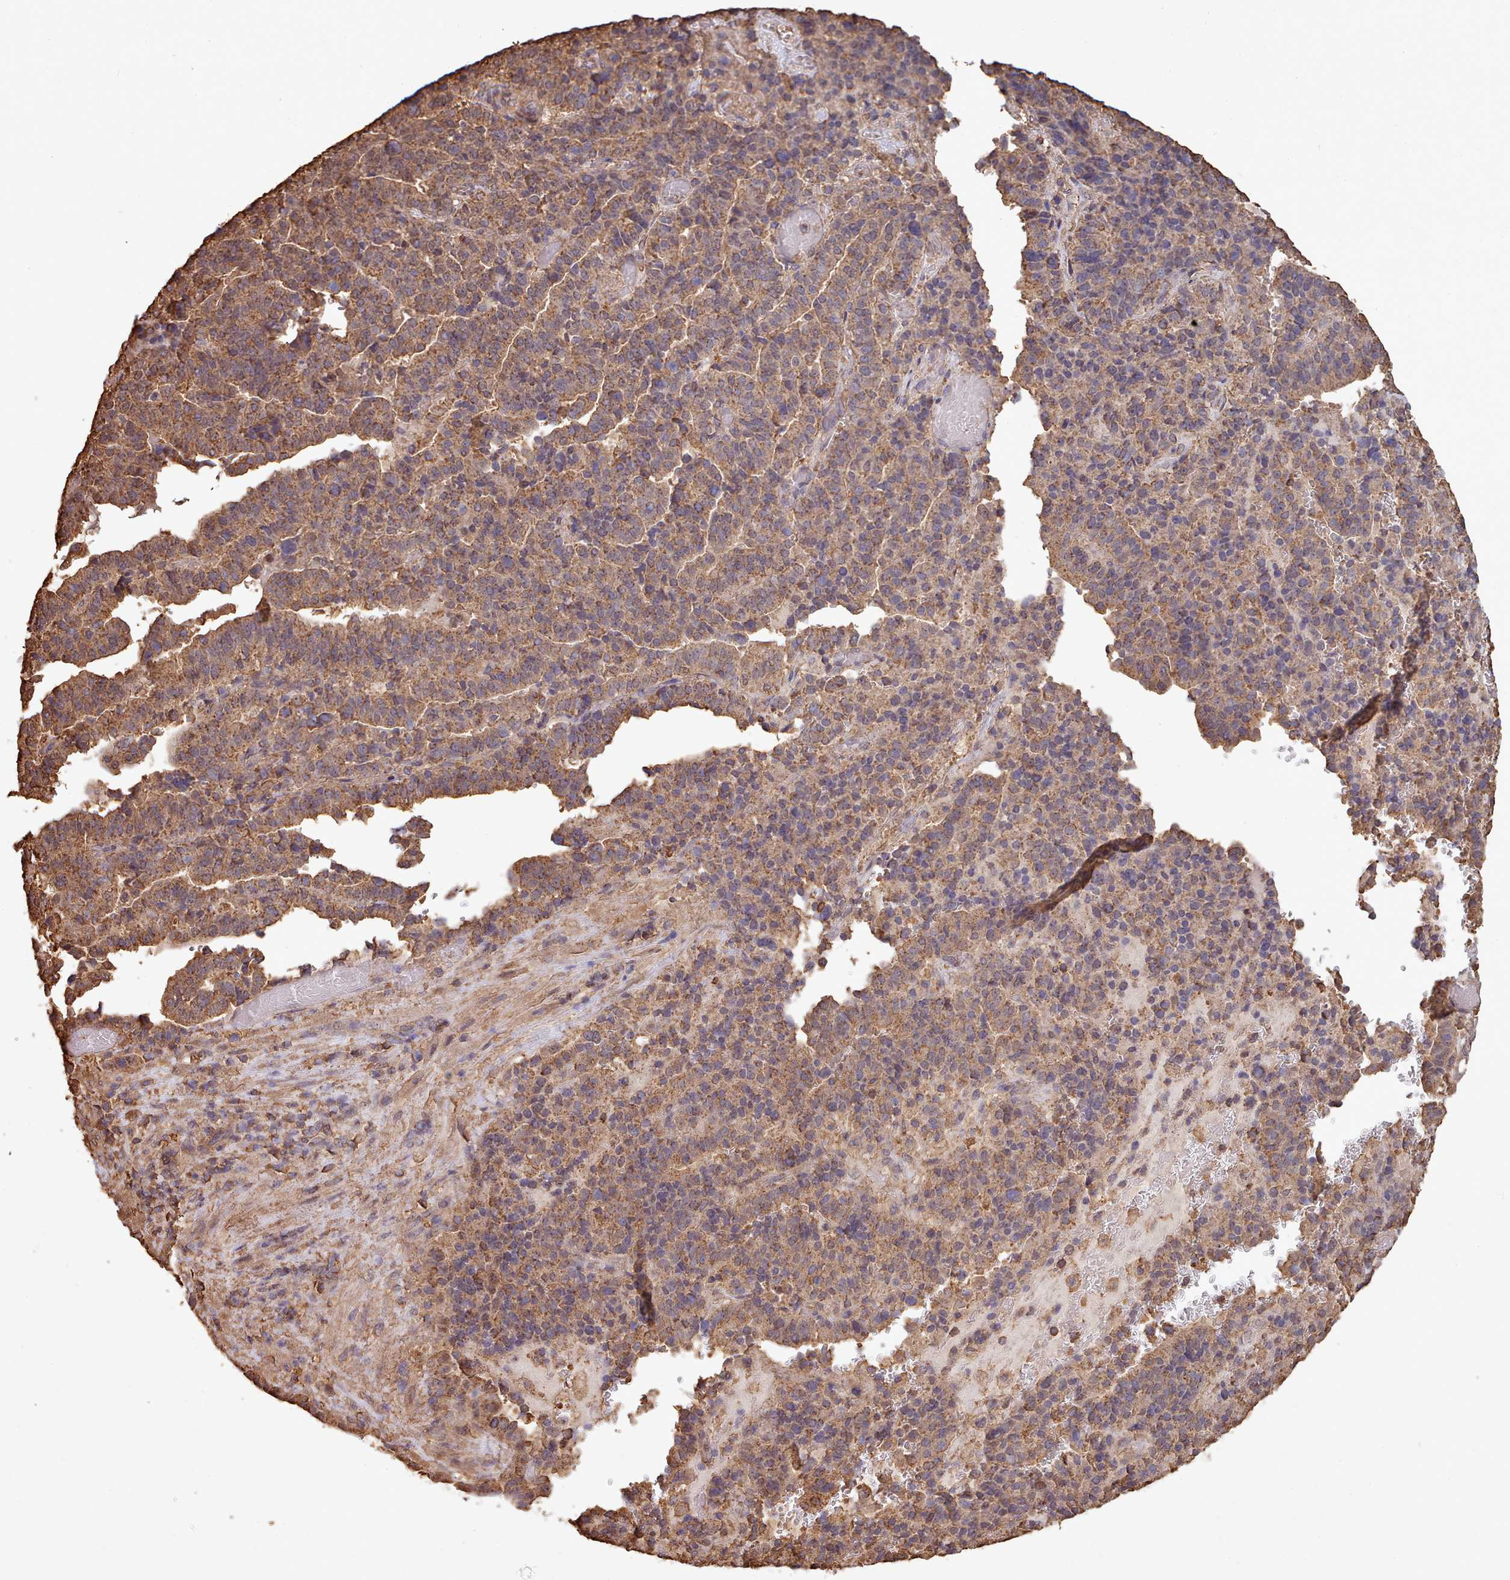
{"staining": {"intensity": "moderate", "quantity": ">75%", "location": "cytoplasmic/membranous"}, "tissue": "stomach cancer", "cell_type": "Tumor cells", "image_type": "cancer", "snomed": [{"axis": "morphology", "description": "Adenocarcinoma, NOS"}, {"axis": "topography", "description": "Stomach"}], "caption": "This is a histology image of immunohistochemistry staining of stomach cancer (adenocarcinoma), which shows moderate expression in the cytoplasmic/membranous of tumor cells.", "gene": "METRN", "patient": {"sex": "male", "age": 48}}